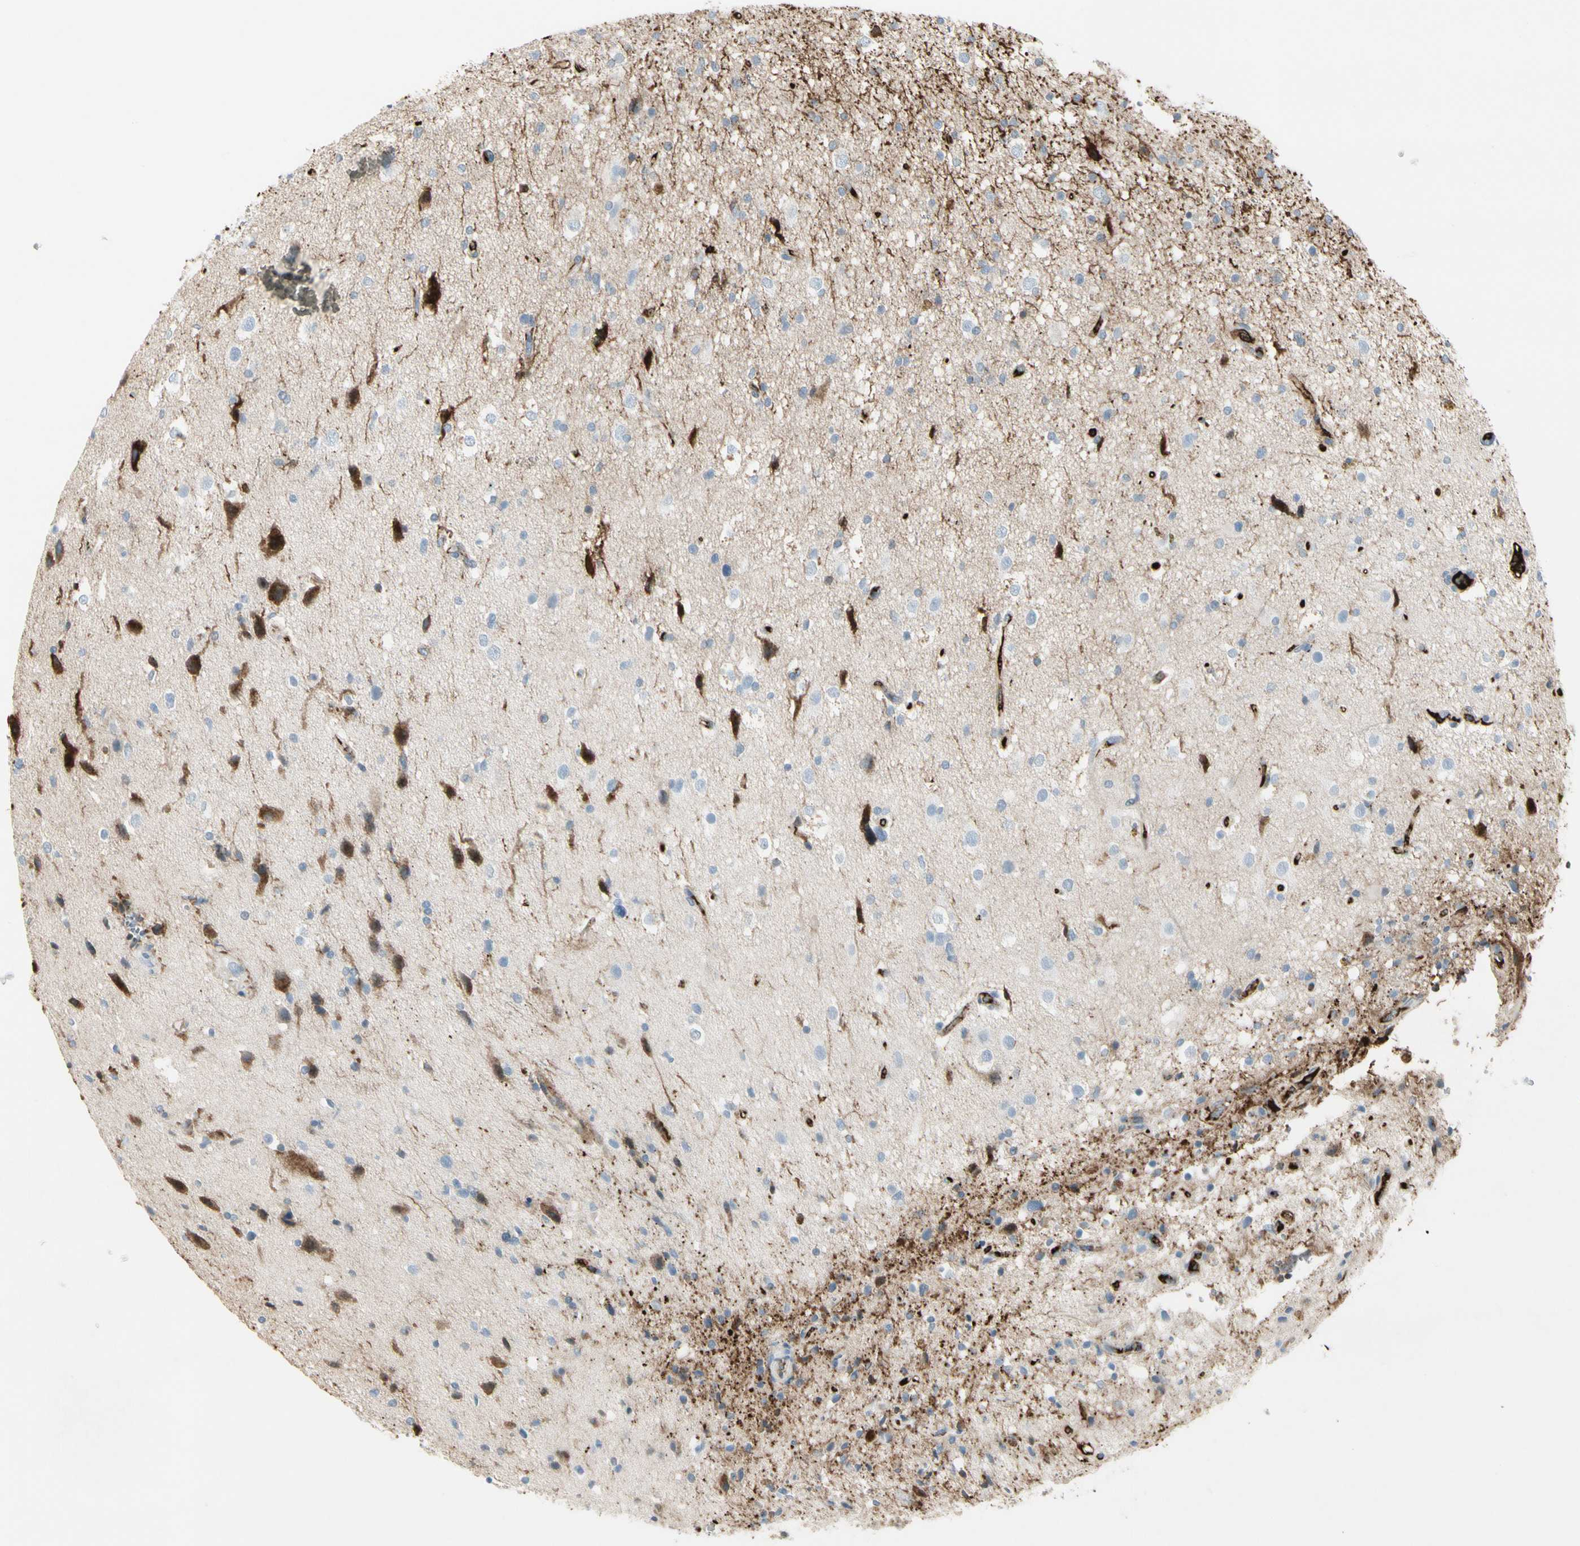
{"staining": {"intensity": "negative", "quantity": "none", "location": "none"}, "tissue": "glioma", "cell_type": "Tumor cells", "image_type": "cancer", "snomed": [{"axis": "morphology", "description": "Glioma, malignant, High grade"}, {"axis": "topography", "description": "Brain"}], "caption": "Glioma was stained to show a protein in brown. There is no significant staining in tumor cells.", "gene": "IGHG1", "patient": {"sex": "male", "age": 33}}